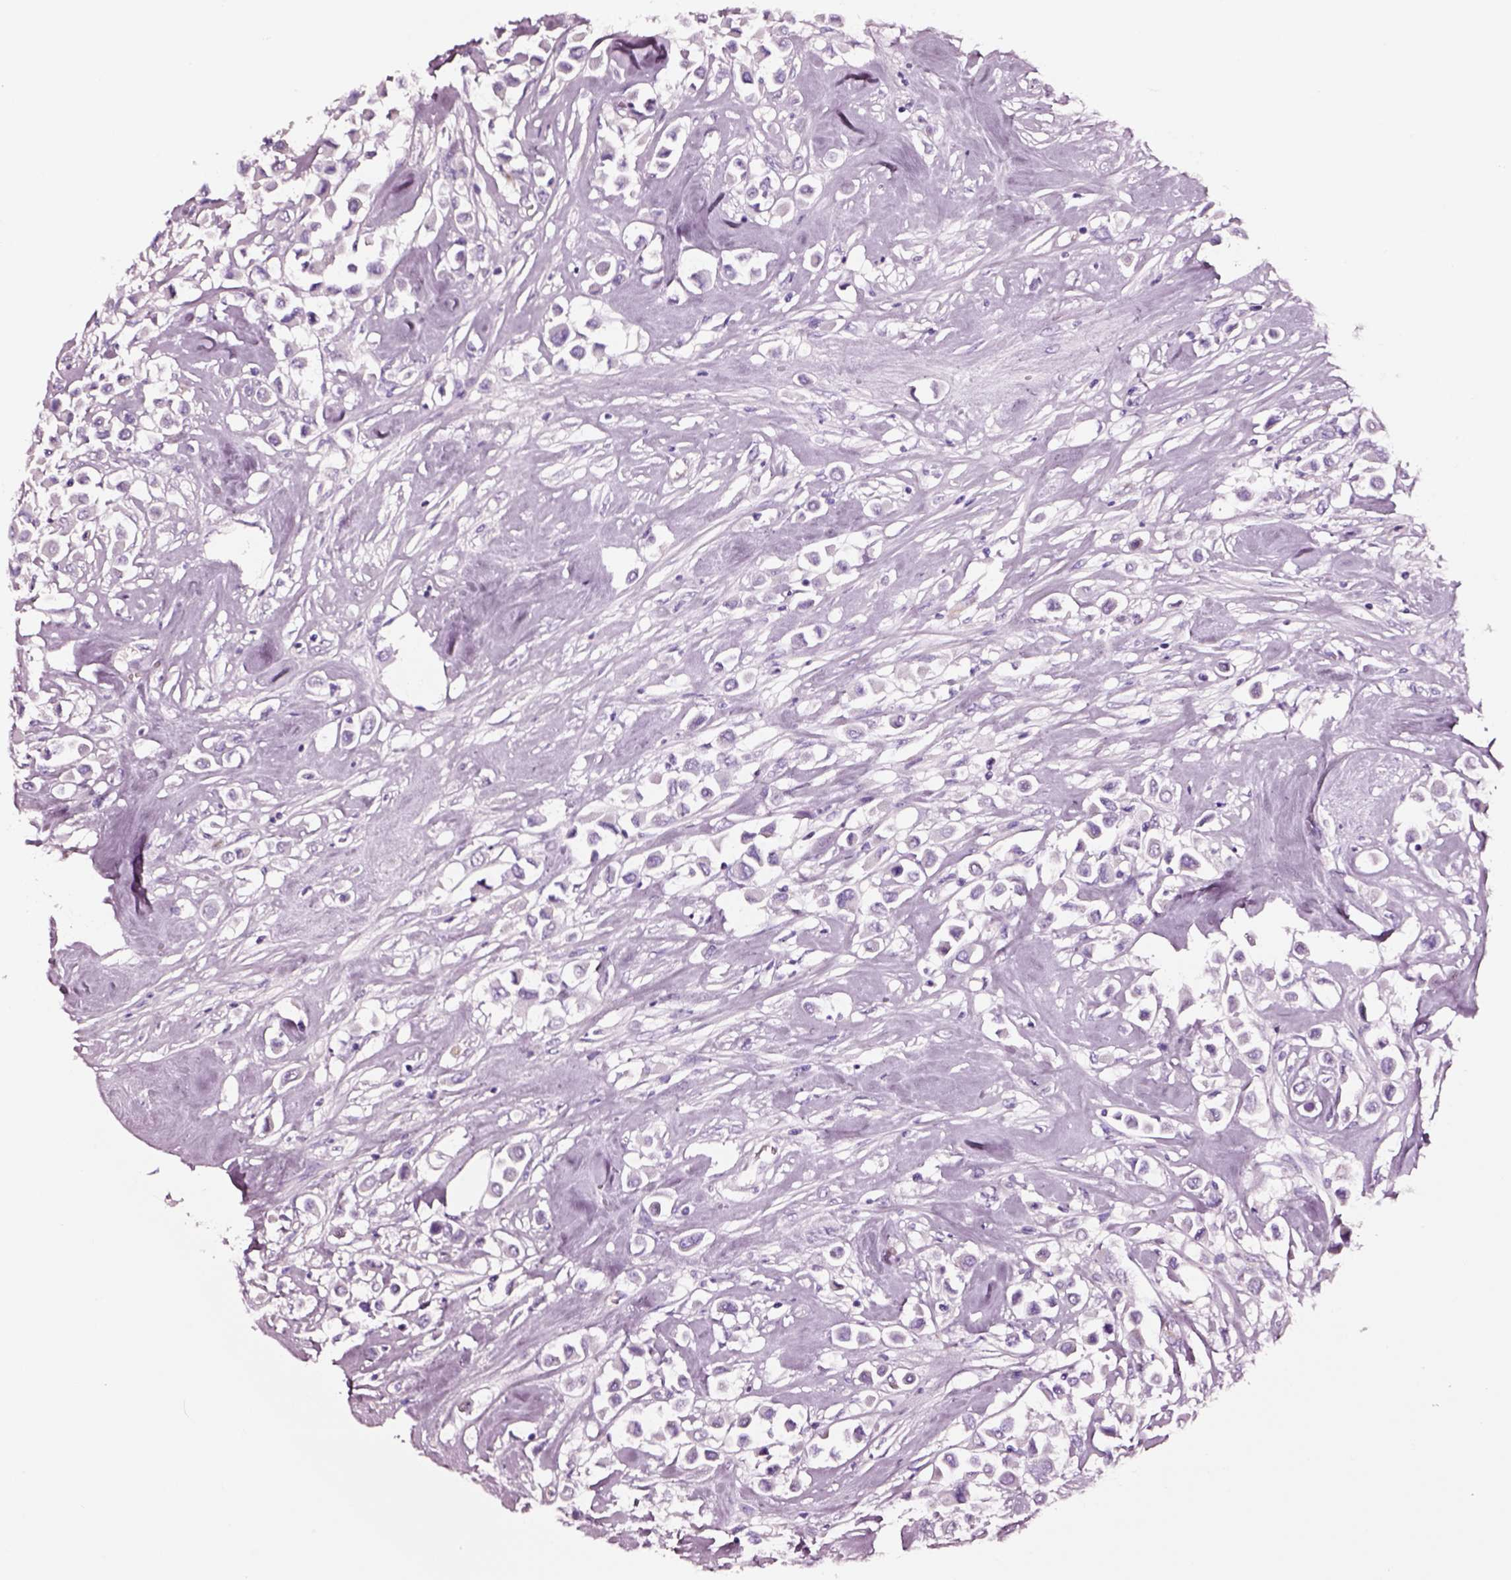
{"staining": {"intensity": "negative", "quantity": "none", "location": "none"}, "tissue": "breast cancer", "cell_type": "Tumor cells", "image_type": "cancer", "snomed": [{"axis": "morphology", "description": "Duct carcinoma"}, {"axis": "topography", "description": "Breast"}], "caption": "There is no significant positivity in tumor cells of breast cancer. (DAB immunohistochemistry with hematoxylin counter stain).", "gene": "DPEP1", "patient": {"sex": "female", "age": 61}}